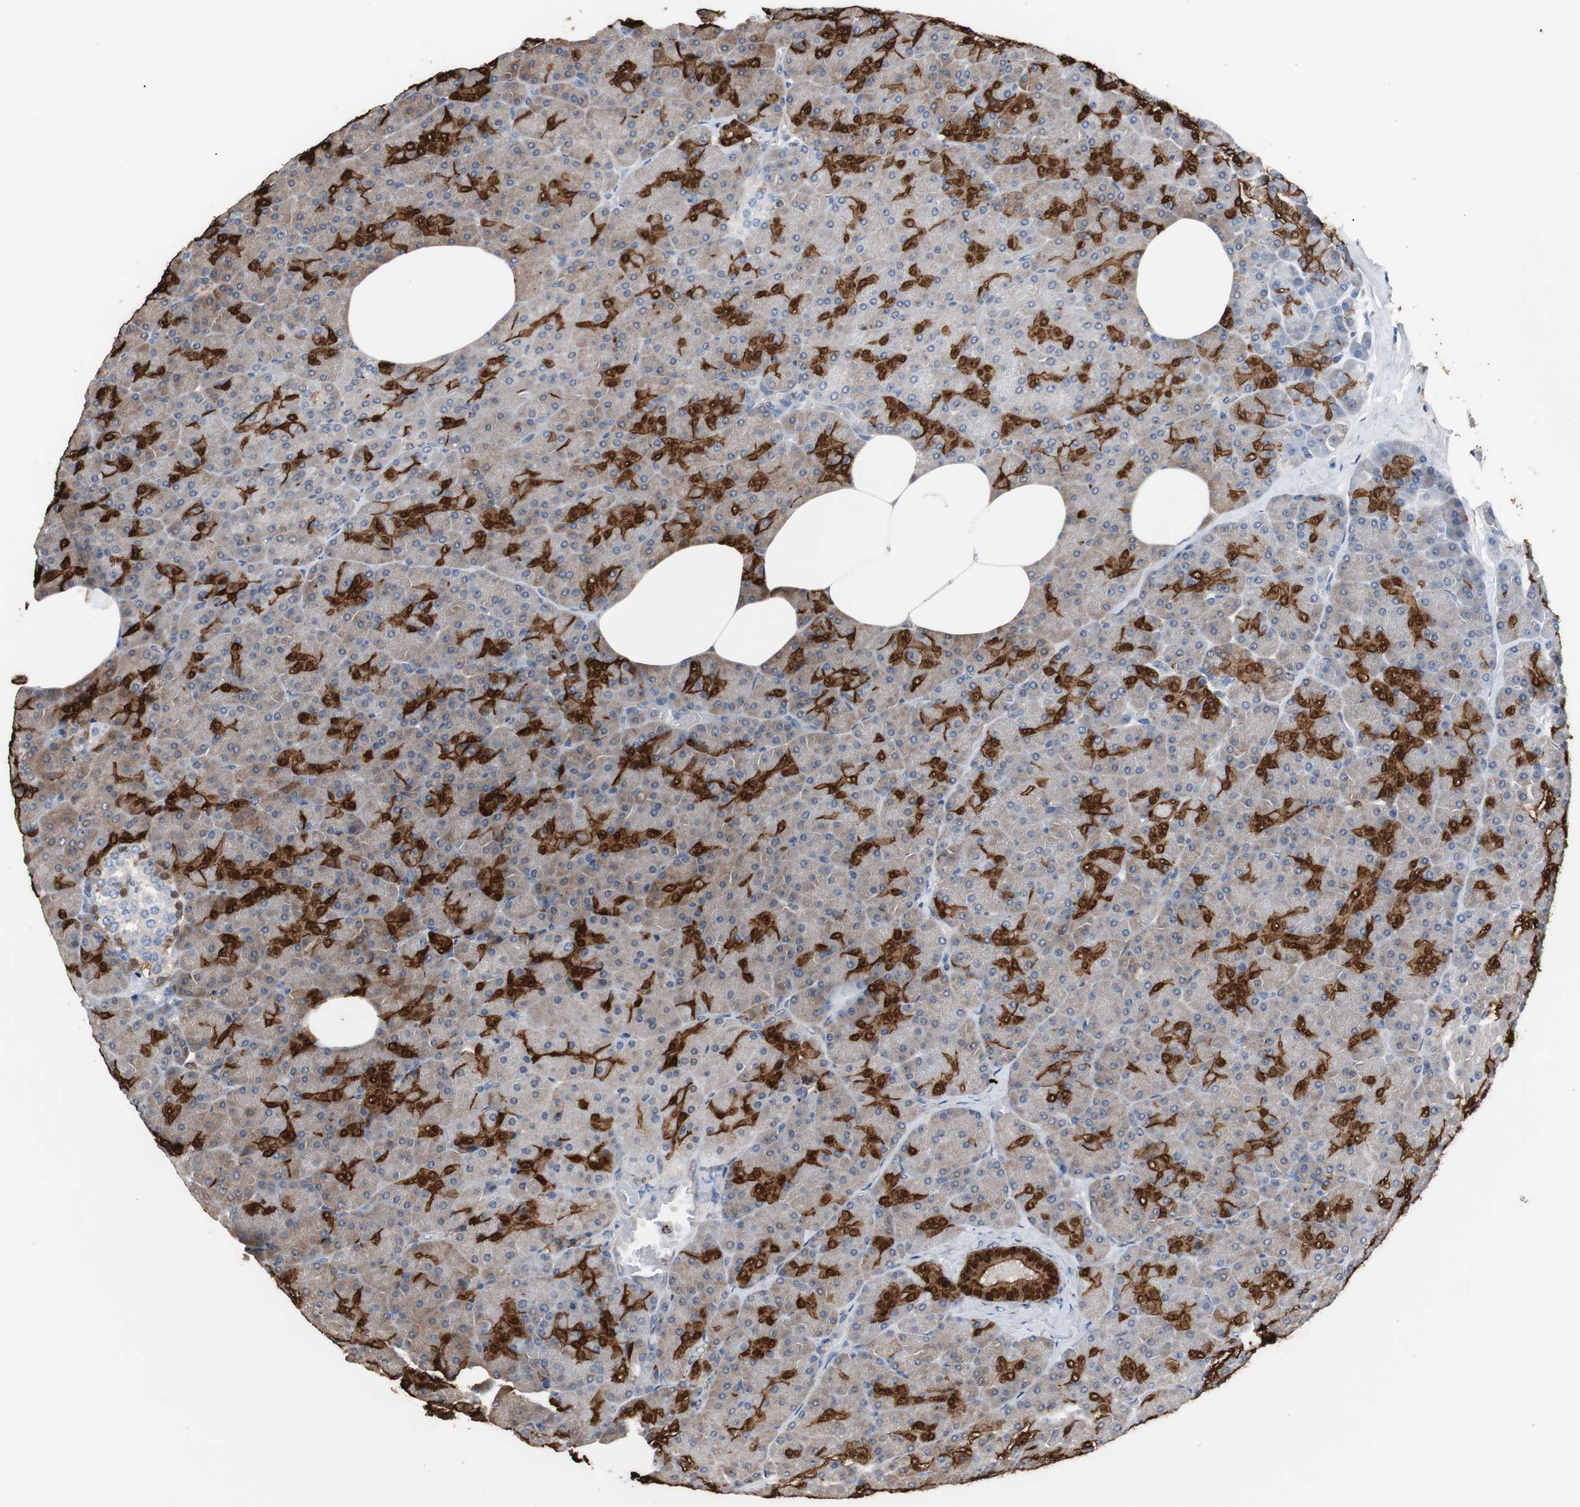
{"staining": {"intensity": "strong", "quantity": "<25%", "location": "cytoplasmic/membranous,nuclear"}, "tissue": "pancreas", "cell_type": "Exocrine glandular cells", "image_type": "normal", "snomed": [{"axis": "morphology", "description": "Normal tissue, NOS"}, {"axis": "topography", "description": "Pancreas"}], "caption": "A brown stain highlights strong cytoplasmic/membranous,nuclear expression of a protein in exocrine glandular cells of normal human pancreas.", "gene": "ANXA4", "patient": {"sex": "female", "age": 35}}